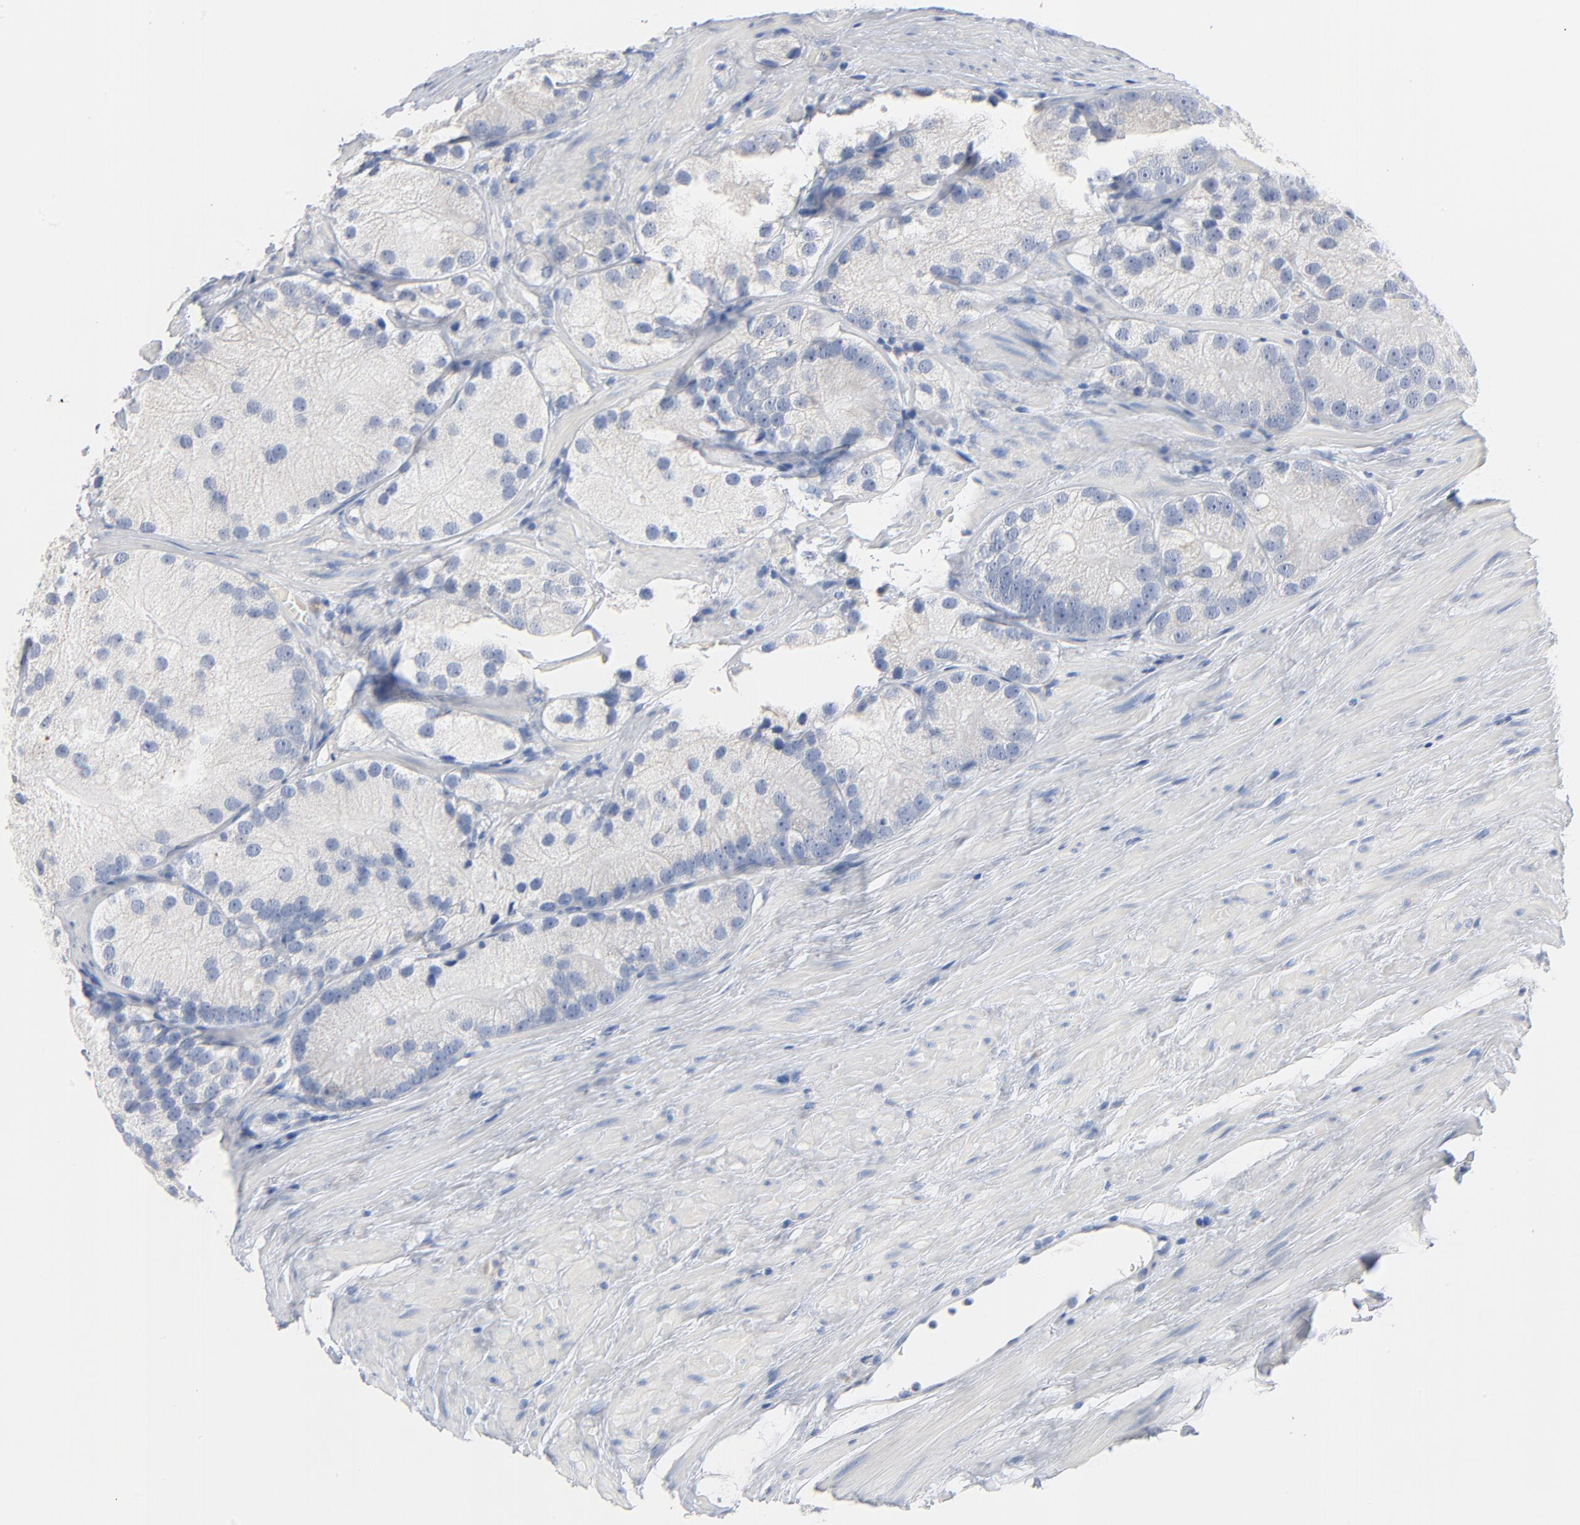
{"staining": {"intensity": "negative", "quantity": "none", "location": "none"}, "tissue": "prostate cancer", "cell_type": "Tumor cells", "image_type": "cancer", "snomed": [{"axis": "morphology", "description": "Adenocarcinoma, Low grade"}, {"axis": "topography", "description": "Prostate"}], "caption": "Tumor cells are negative for protein expression in human adenocarcinoma (low-grade) (prostate).", "gene": "GZMB", "patient": {"sex": "male", "age": 69}}